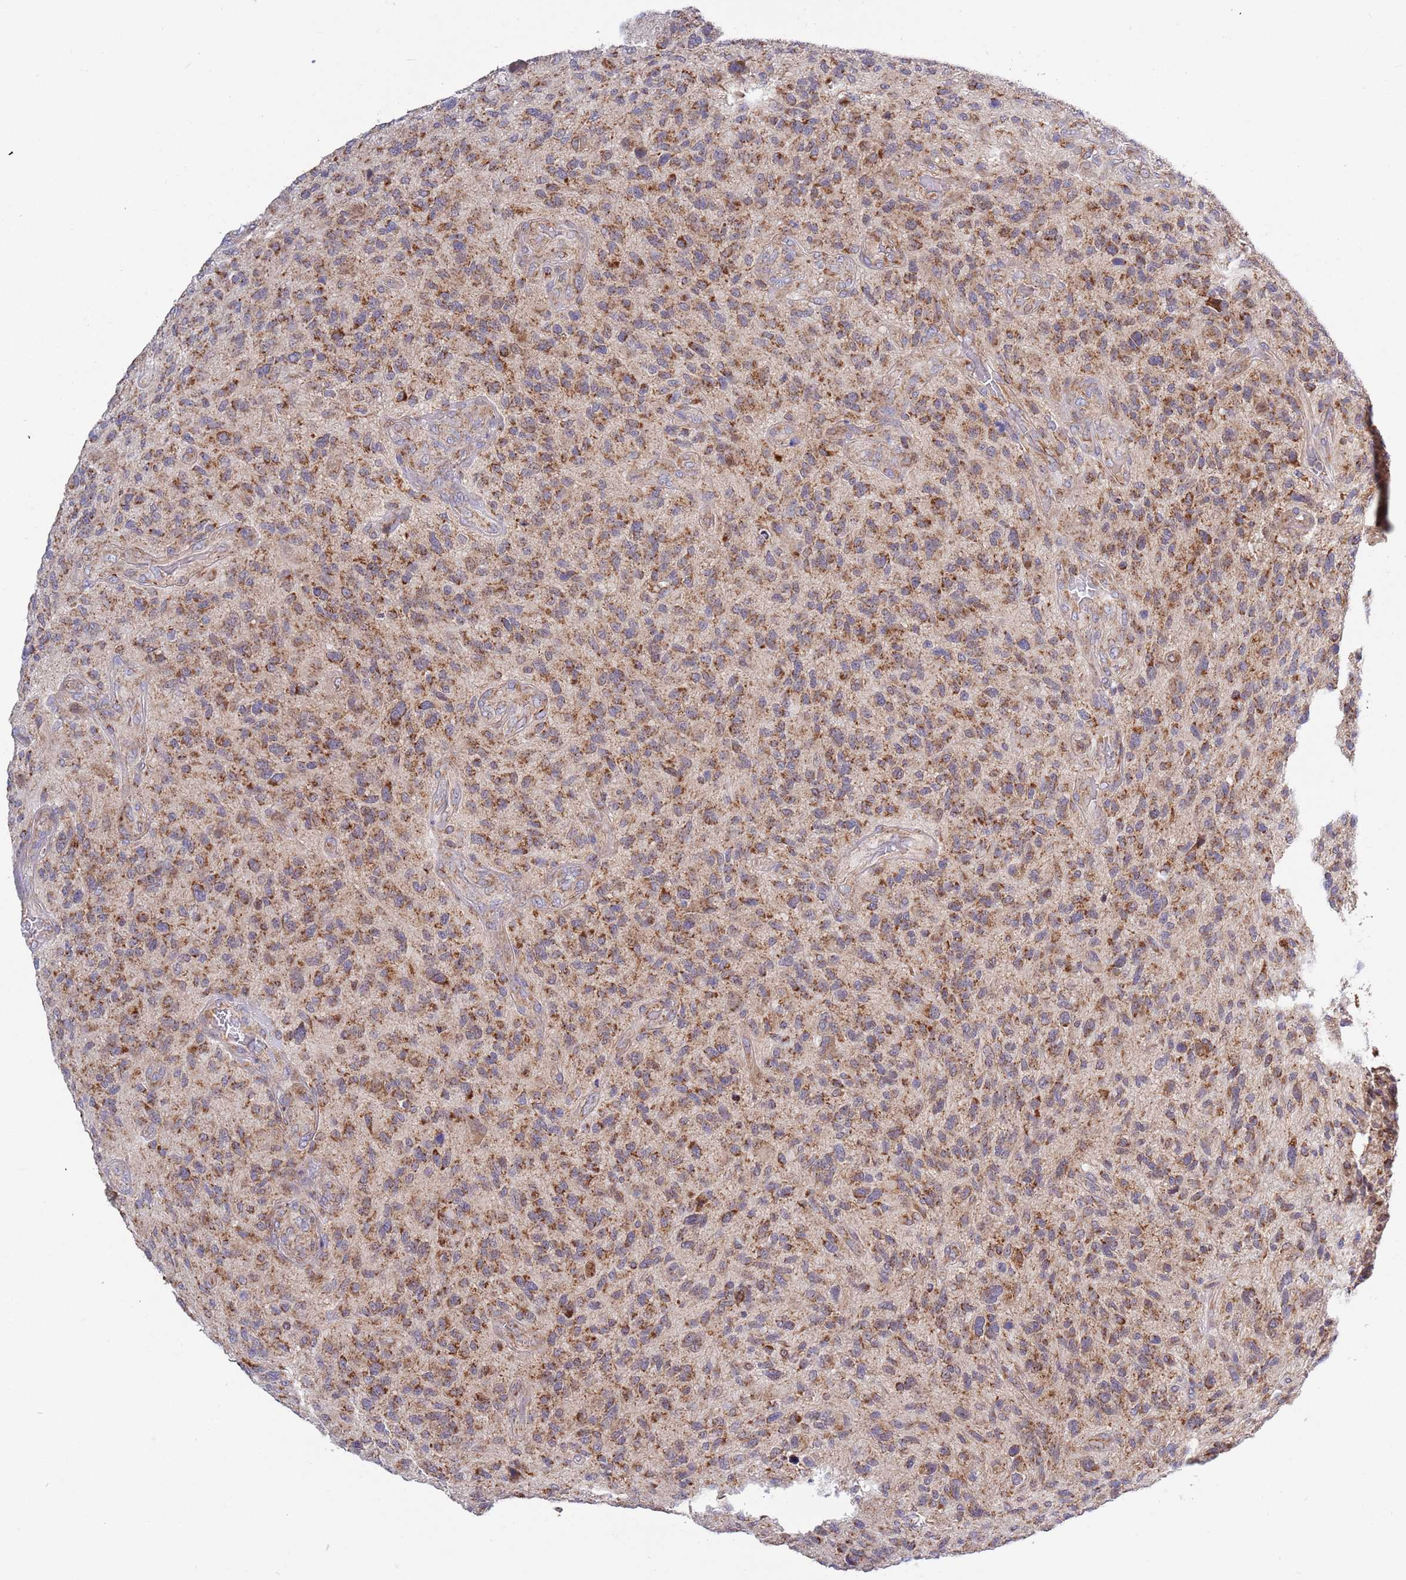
{"staining": {"intensity": "moderate", "quantity": ">75%", "location": "cytoplasmic/membranous"}, "tissue": "glioma", "cell_type": "Tumor cells", "image_type": "cancer", "snomed": [{"axis": "morphology", "description": "Glioma, malignant, High grade"}, {"axis": "topography", "description": "Brain"}], "caption": "IHC micrograph of glioma stained for a protein (brown), which shows medium levels of moderate cytoplasmic/membranous staining in about >75% of tumor cells.", "gene": "IRS4", "patient": {"sex": "male", "age": 47}}